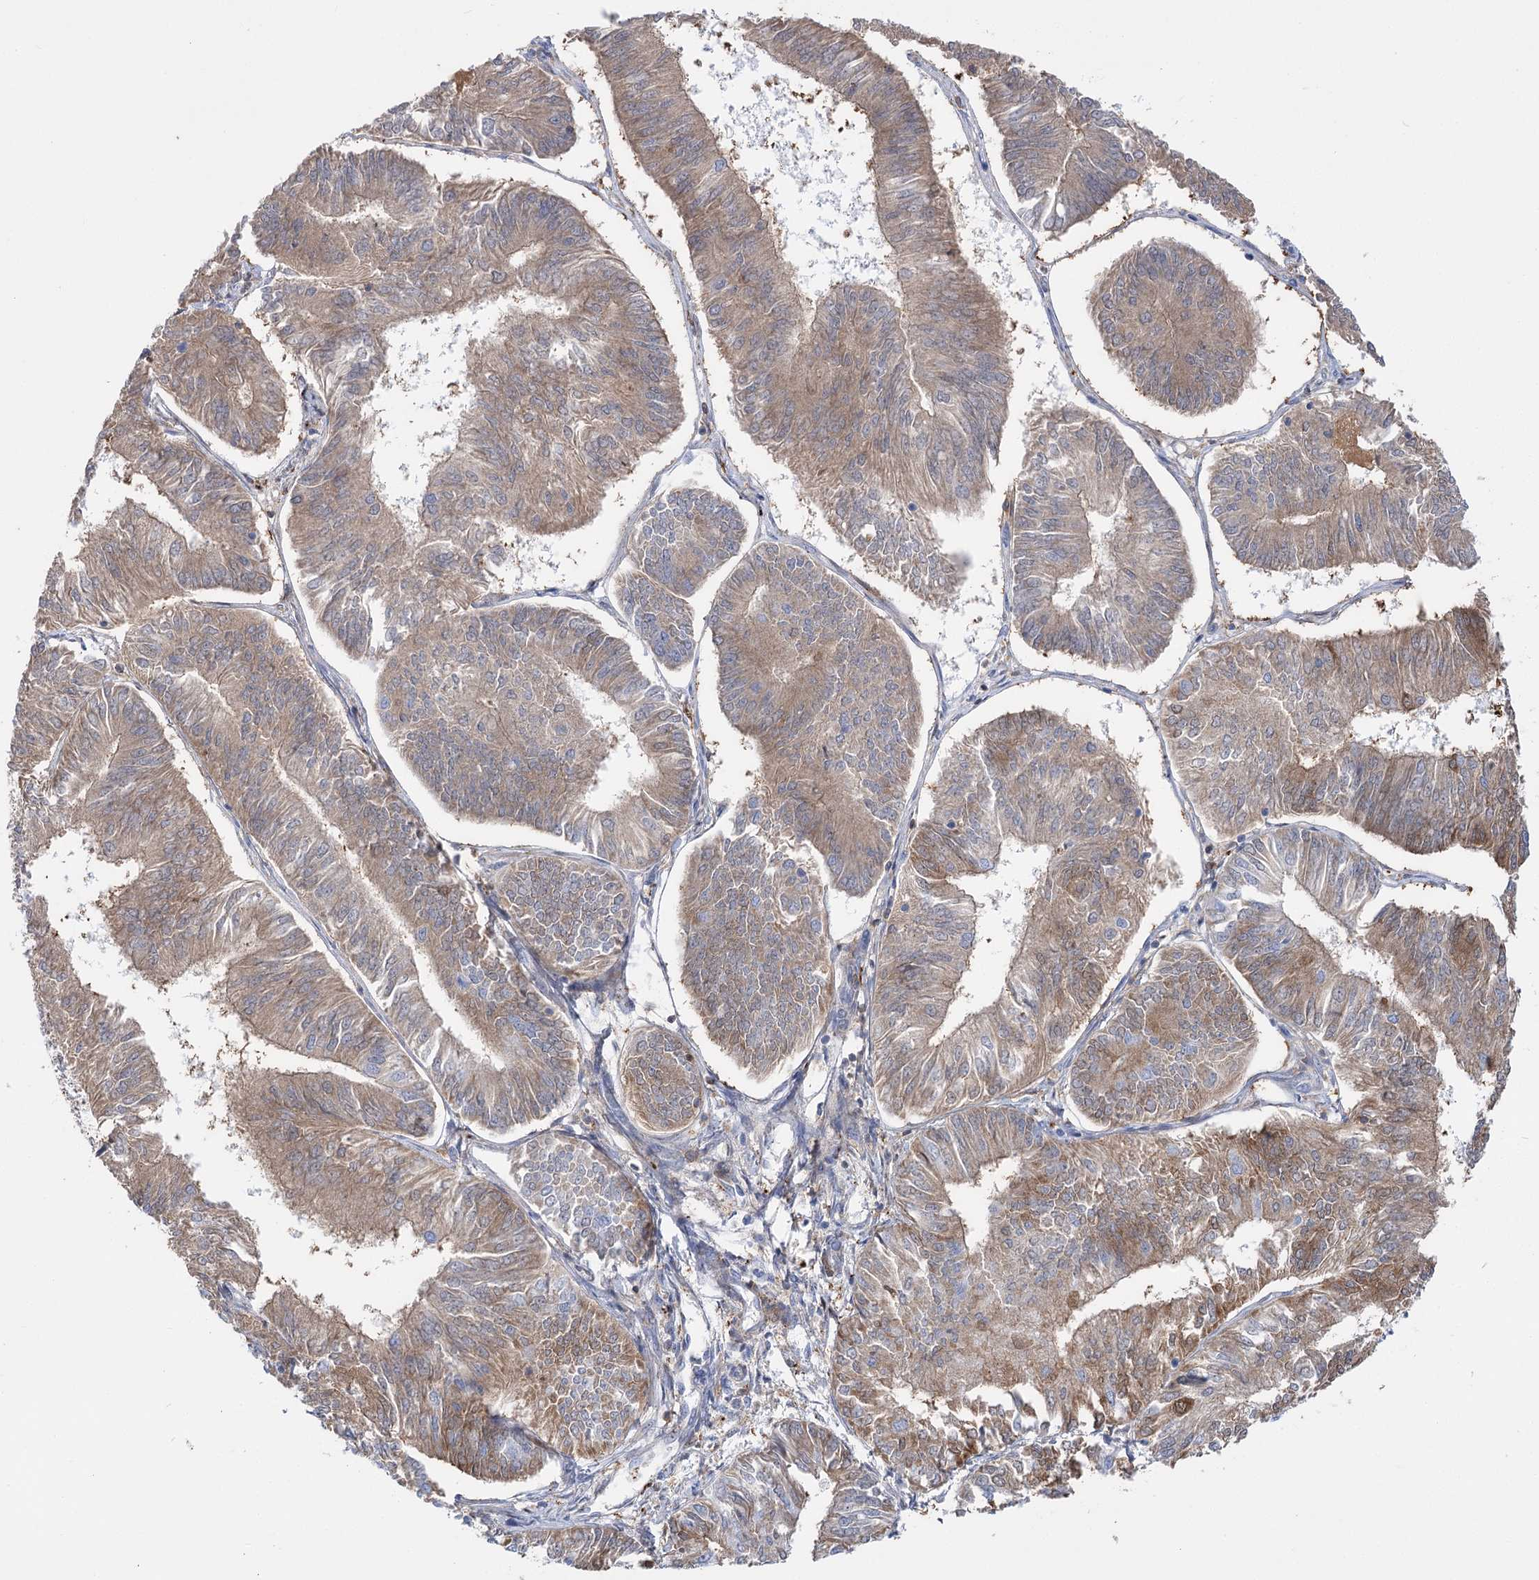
{"staining": {"intensity": "moderate", "quantity": ">75%", "location": "cytoplasmic/membranous"}, "tissue": "endometrial cancer", "cell_type": "Tumor cells", "image_type": "cancer", "snomed": [{"axis": "morphology", "description": "Adenocarcinoma, NOS"}, {"axis": "topography", "description": "Endometrium"}], "caption": "Moderate cytoplasmic/membranous protein staining is identified in approximately >75% of tumor cells in endometrial cancer. (brown staining indicates protein expression, while blue staining denotes nuclei).", "gene": "PCDHA1", "patient": {"sex": "female", "age": 58}}